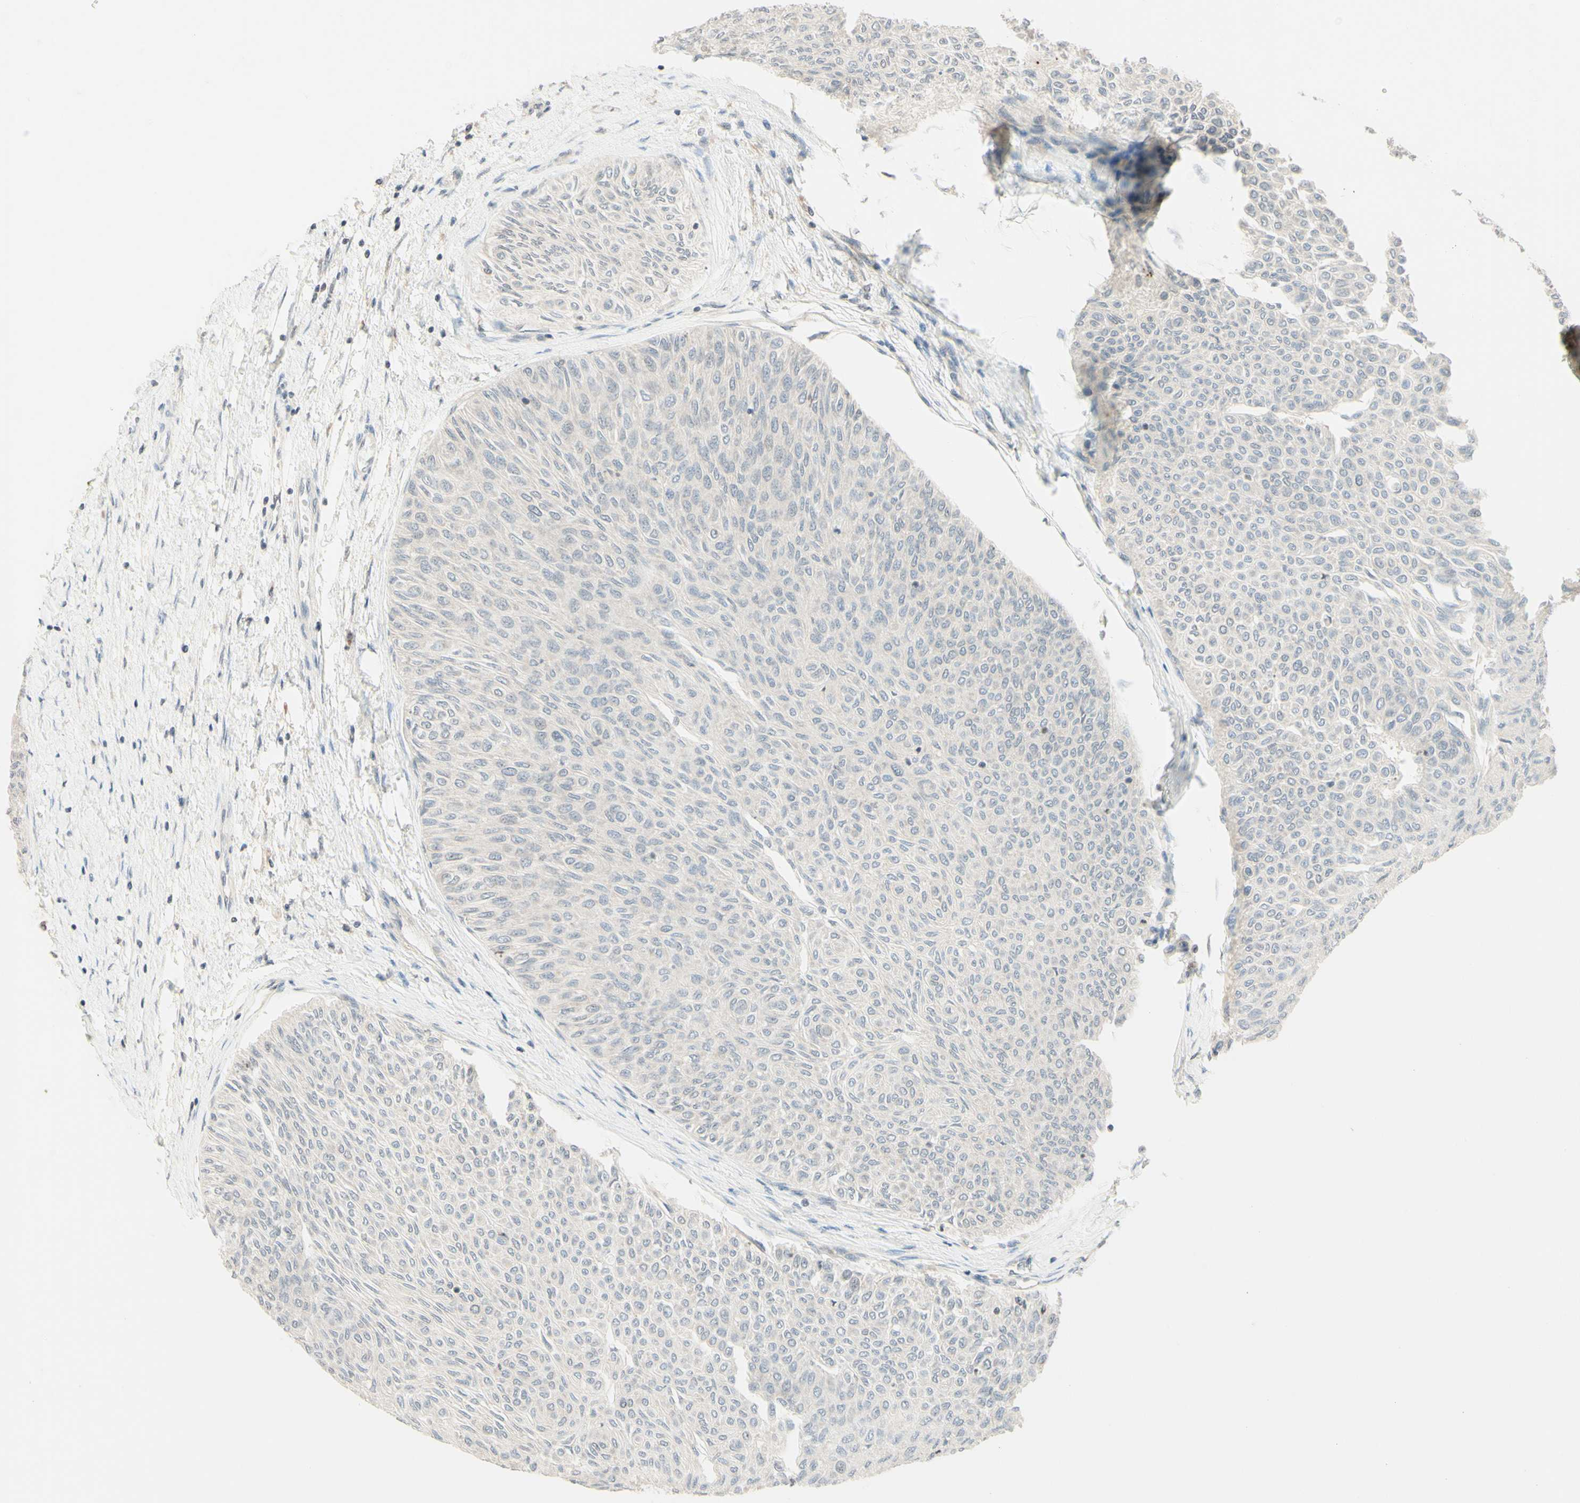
{"staining": {"intensity": "weak", "quantity": ">75%", "location": "cytoplasmic/membranous"}, "tissue": "urothelial cancer", "cell_type": "Tumor cells", "image_type": "cancer", "snomed": [{"axis": "morphology", "description": "Urothelial carcinoma, Low grade"}, {"axis": "topography", "description": "Urinary bladder"}], "caption": "This micrograph reveals IHC staining of human urothelial cancer, with low weak cytoplasmic/membranous expression in about >75% of tumor cells.", "gene": "ZW10", "patient": {"sex": "male", "age": 78}}